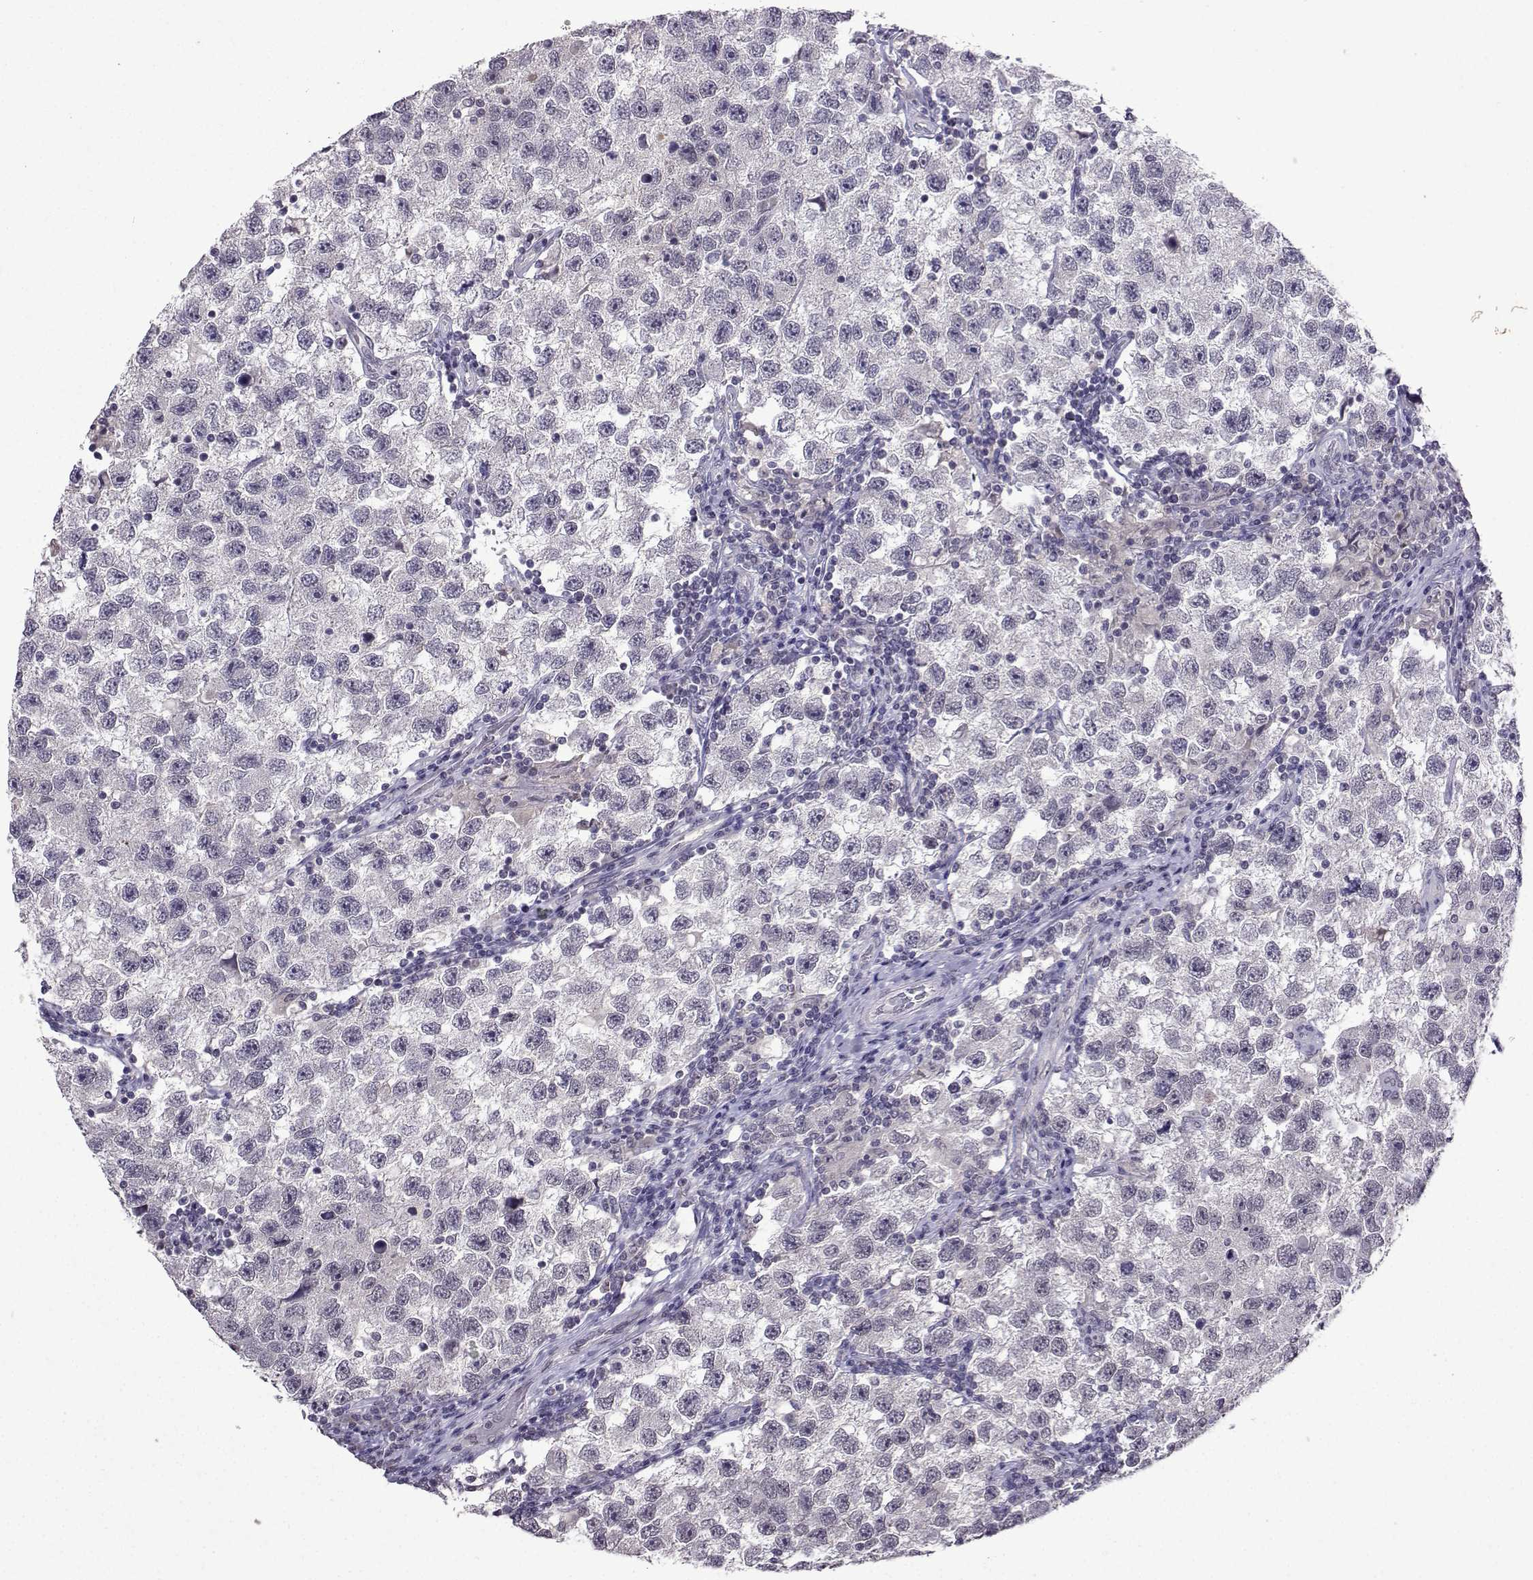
{"staining": {"intensity": "negative", "quantity": "none", "location": "none"}, "tissue": "testis cancer", "cell_type": "Tumor cells", "image_type": "cancer", "snomed": [{"axis": "morphology", "description": "Seminoma, NOS"}, {"axis": "topography", "description": "Testis"}], "caption": "Testis seminoma stained for a protein using immunohistochemistry (IHC) exhibits no positivity tumor cells.", "gene": "CCL28", "patient": {"sex": "male", "age": 26}}